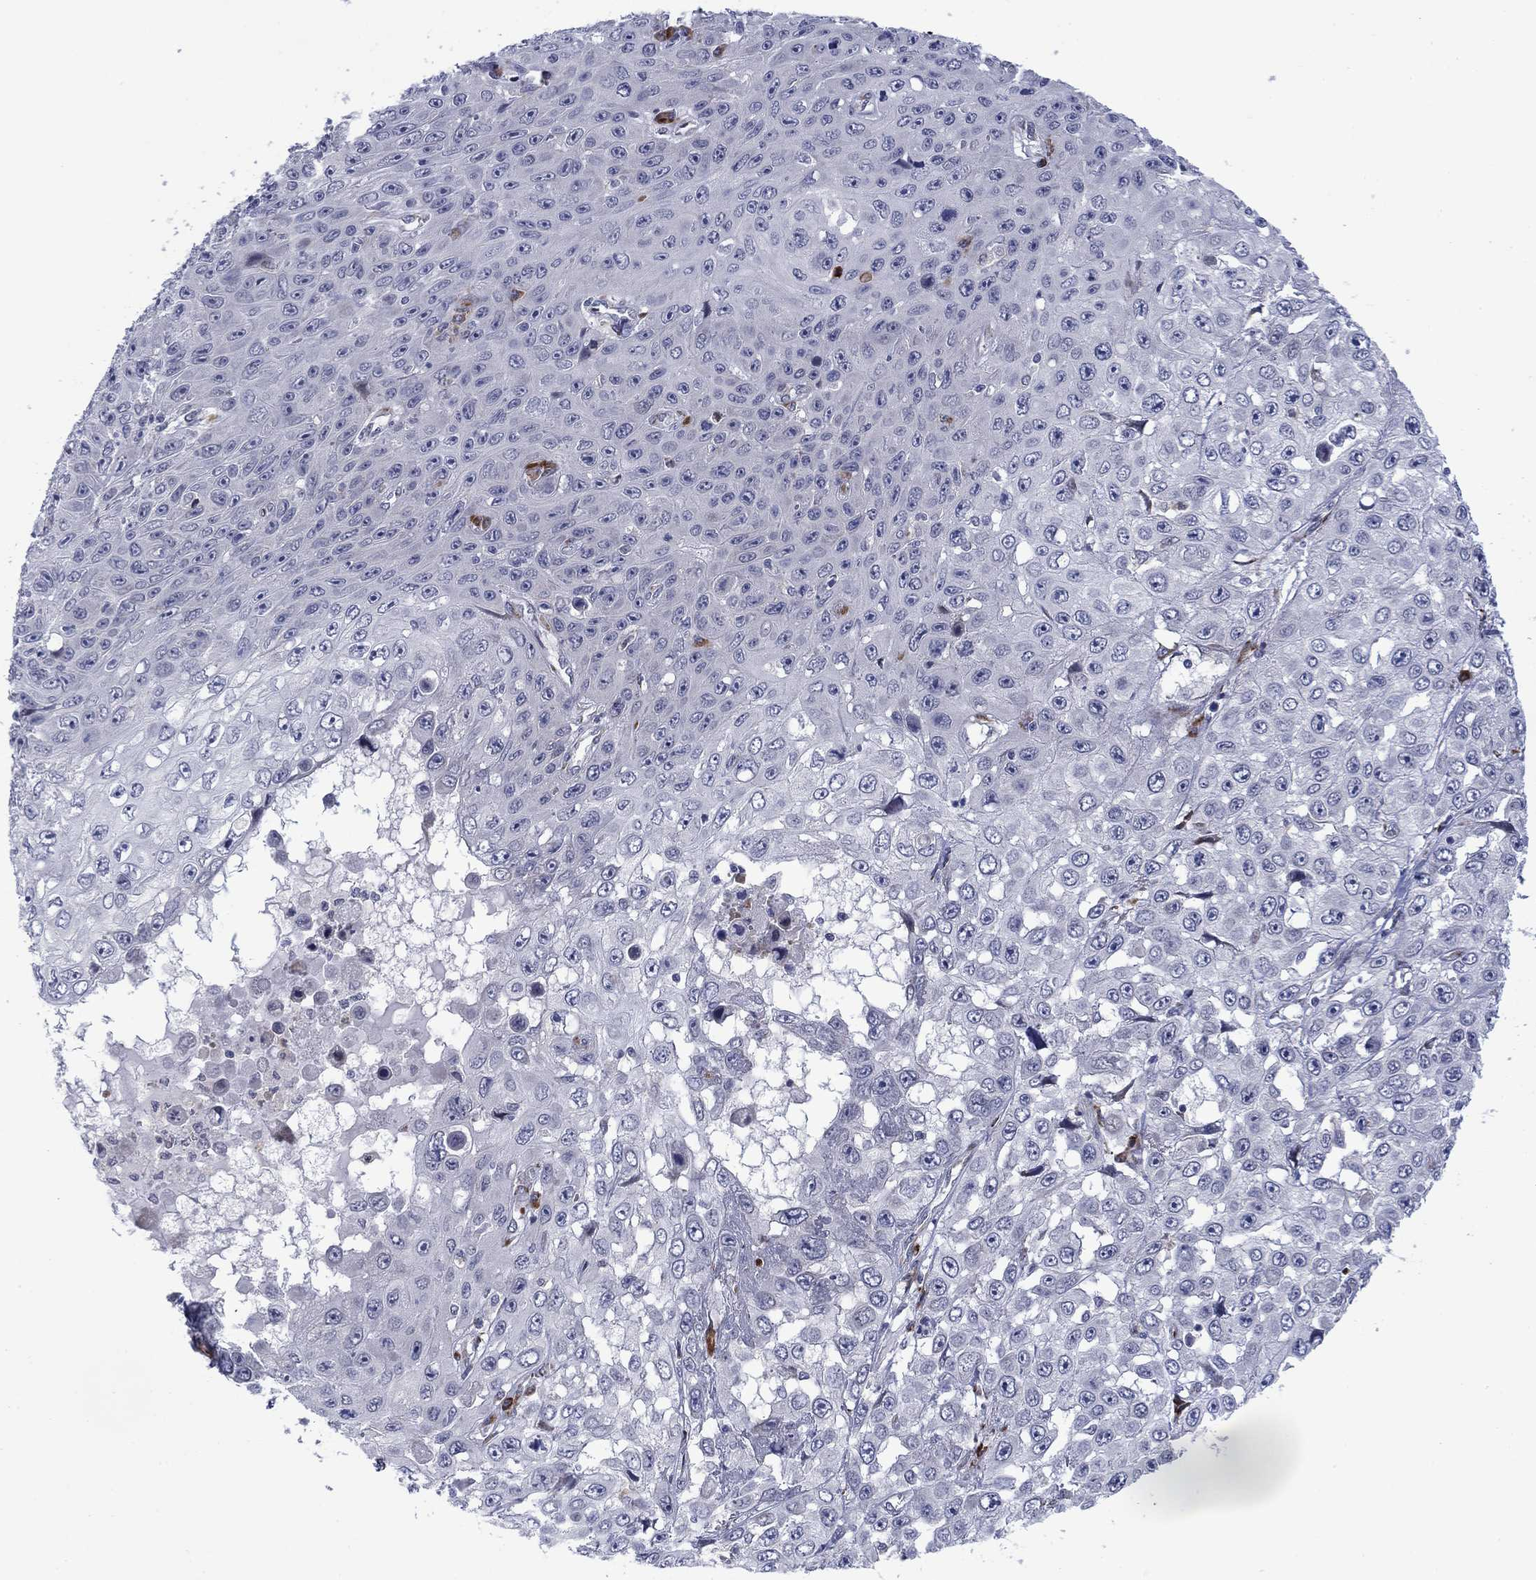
{"staining": {"intensity": "negative", "quantity": "none", "location": "none"}, "tissue": "skin cancer", "cell_type": "Tumor cells", "image_type": "cancer", "snomed": [{"axis": "morphology", "description": "Squamous cell carcinoma, NOS"}, {"axis": "topography", "description": "Skin"}], "caption": "Immunohistochemistry (IHC) histopathology image of skin cancer (squamous cell carcinoma) stained for a protein (brown), which reveals no expression in tumor cells.", "gene": "TTC21B", "patient": {"sex": "male", "age": 82}}